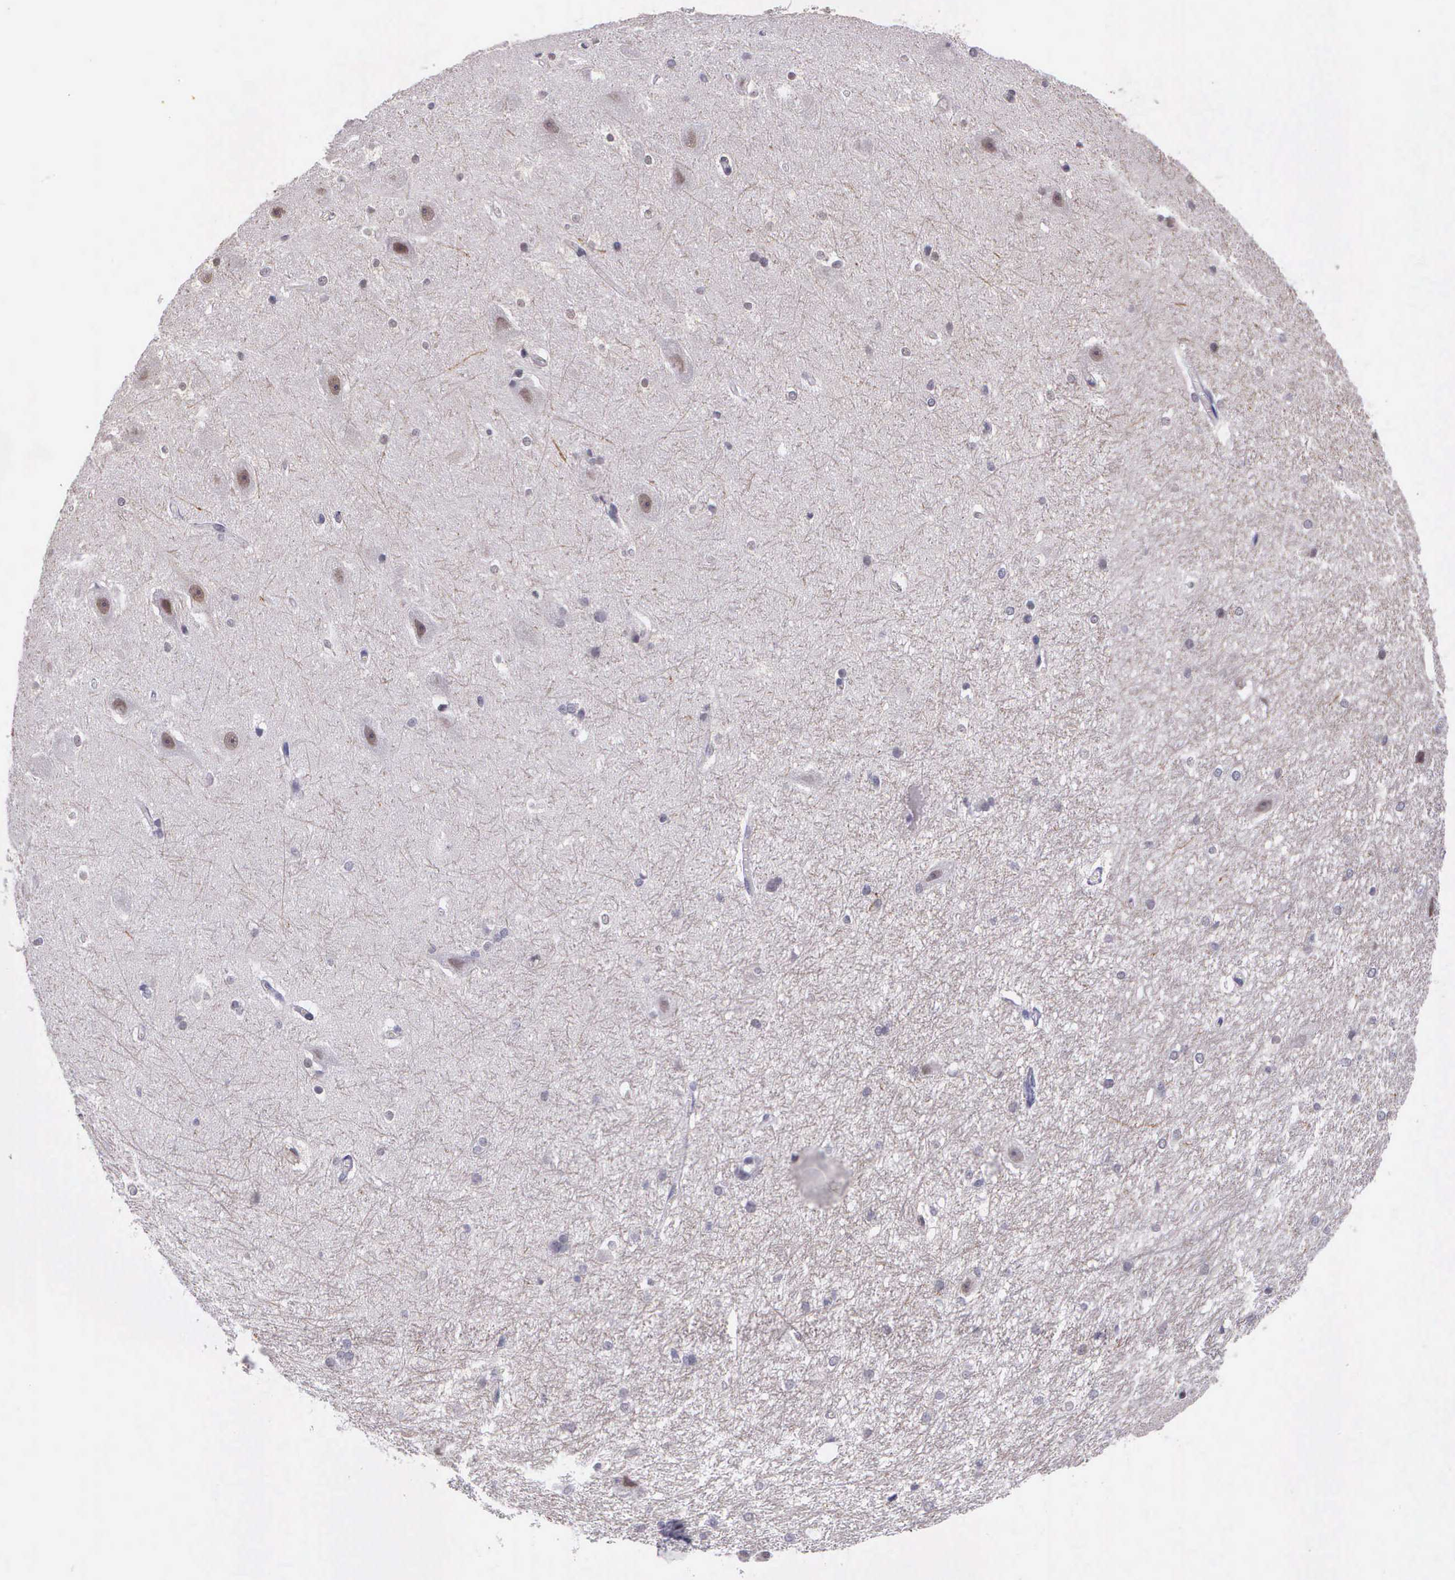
{"staining": {"intensity": "weak", "quantity": ">75%", "location": "cytoplasmic/membranous"}, "tissue": "hippocampus", "cell_type": "Glial cells", "image_type": "normal", "snomed": [{"axis": "morphology", "description": "Normal tissue, NOS"}, {"axis": "topography", "description": "Hippocampus"}], "caption": "IHC micrograph of normal hippocampus: hippocampus stained using immunohistochemistry exhibits low levels of weak protein expression localized specifically in the cytoplasmic/membranous of glial cells, appearing as a cytoplasmic/membranous brown color.", "gene": "AHNAK2", "patient": {"sex": "female", "age": 19}}